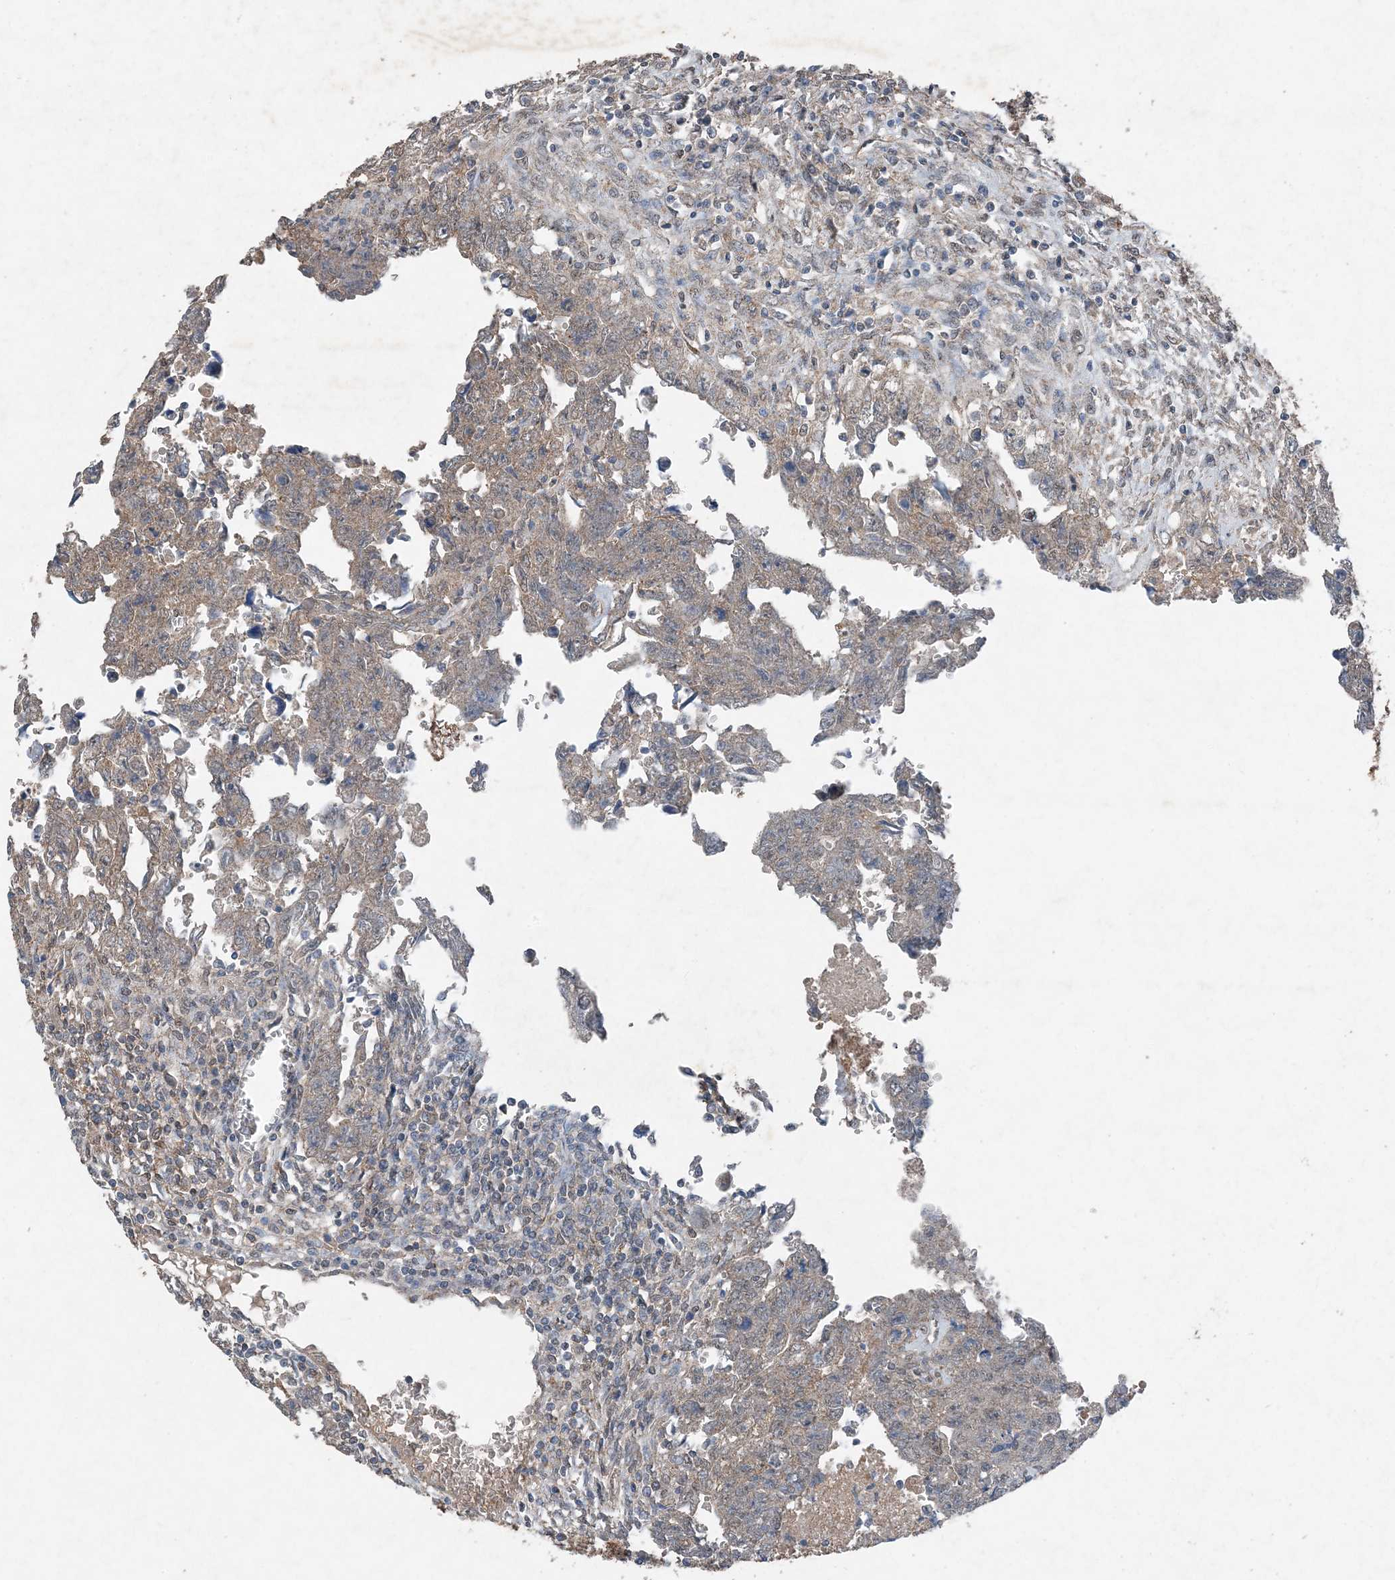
{"staining": {"intensity": "weak", "quantity": ">75%", "location": "cytoplasmic/membranous"}, "tissue": "testis cancer", "cell_type": "Tumor cells", "image_type": "cancer", "snomed": [{"axis": "morphology", "description": "Carcinoma, Embryonal, NOS"}, {"axis": "topography", "description": "Testis"}], "caption": "Immunohistochemical staining of human testis cancer demonstrates weak cytoplasmic/membranous protein positivity in approximately >75% of tumor cells.", "gene": "FCN3", "patient": {"sex": "male", "age": 28}}